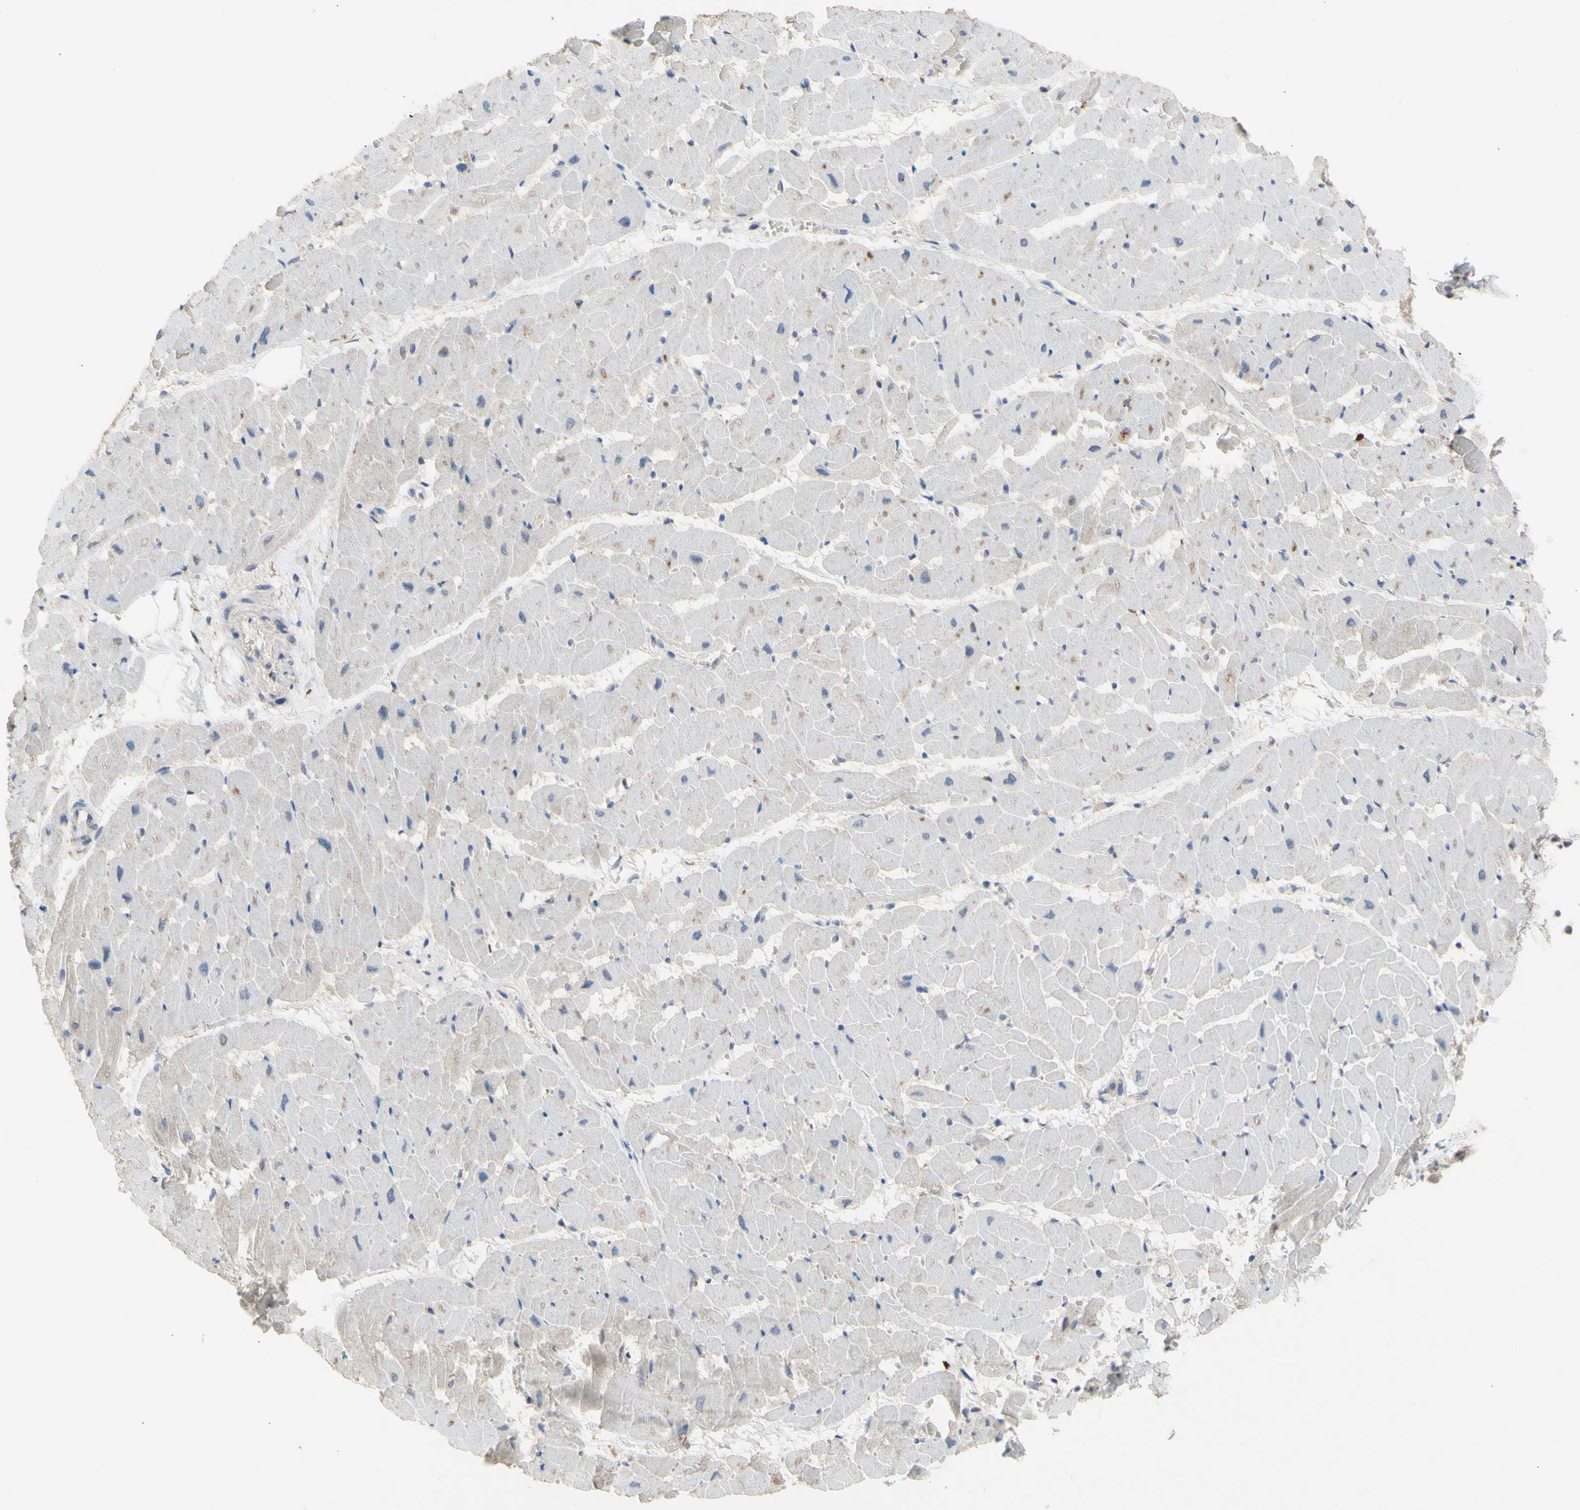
{"staining": {"intensity": "negative", "quantity": "none", "location": "none"}, "tissue": "heart muscle", "cell_type": "Cardiomyocytes", "image_type": "normal", "snomed": [{"axis": "morphology", "description": "Normal tissue, NOS"}, {"axis": "topography", "description": "Heart"}], "caption": "There is no significant staining in cardiomyocytes of heart muscle. (Brightfield microscopy of DAB (3,3'-diaminobenzidine) immunohistochemistry at high magnification).", "gene": "NLRP1", "patient": {"sex": "female", "age": 19}}